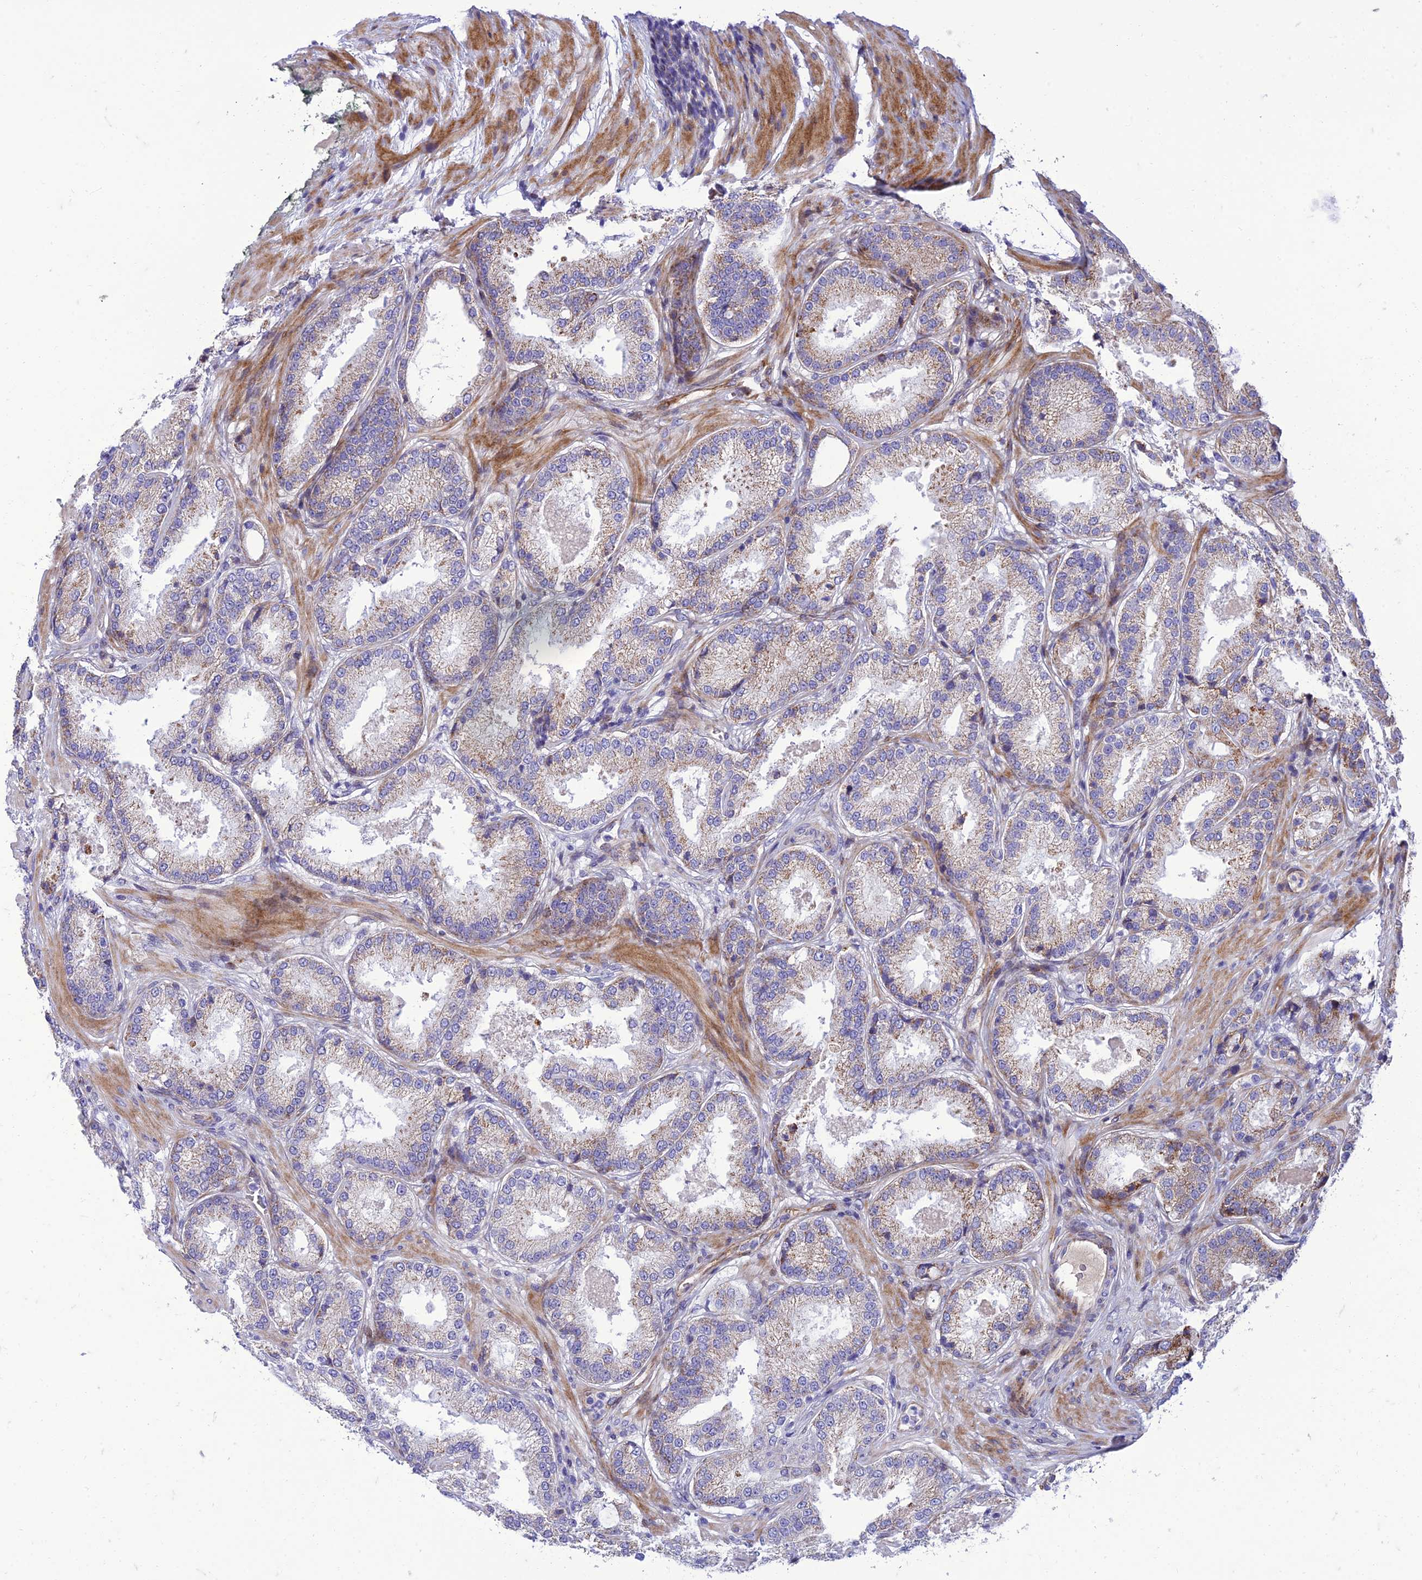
{"staining": {"intensity": "weak", "quantity": "25%-75%", "location": "cytoplasmic/membranous"}, "tissue": "prostate cancer", "cell_type": "Tumor cells", "image_type": "cancer", "snomed": [{"axis": "morphology", "description": "Adenocarcinoma, Low grade"}, {"axis": "topography", "description": "Prostate"}], "caption": "An immunohistochemistry photomicrograph of tumor tissue is shown. Protein staining in brown highlights weak cytoplasmic/membranous positivity in prostate cancer within tumor cells.", "gene": "SEL1L3", "patient": {"sex": "male", "age": 59}}